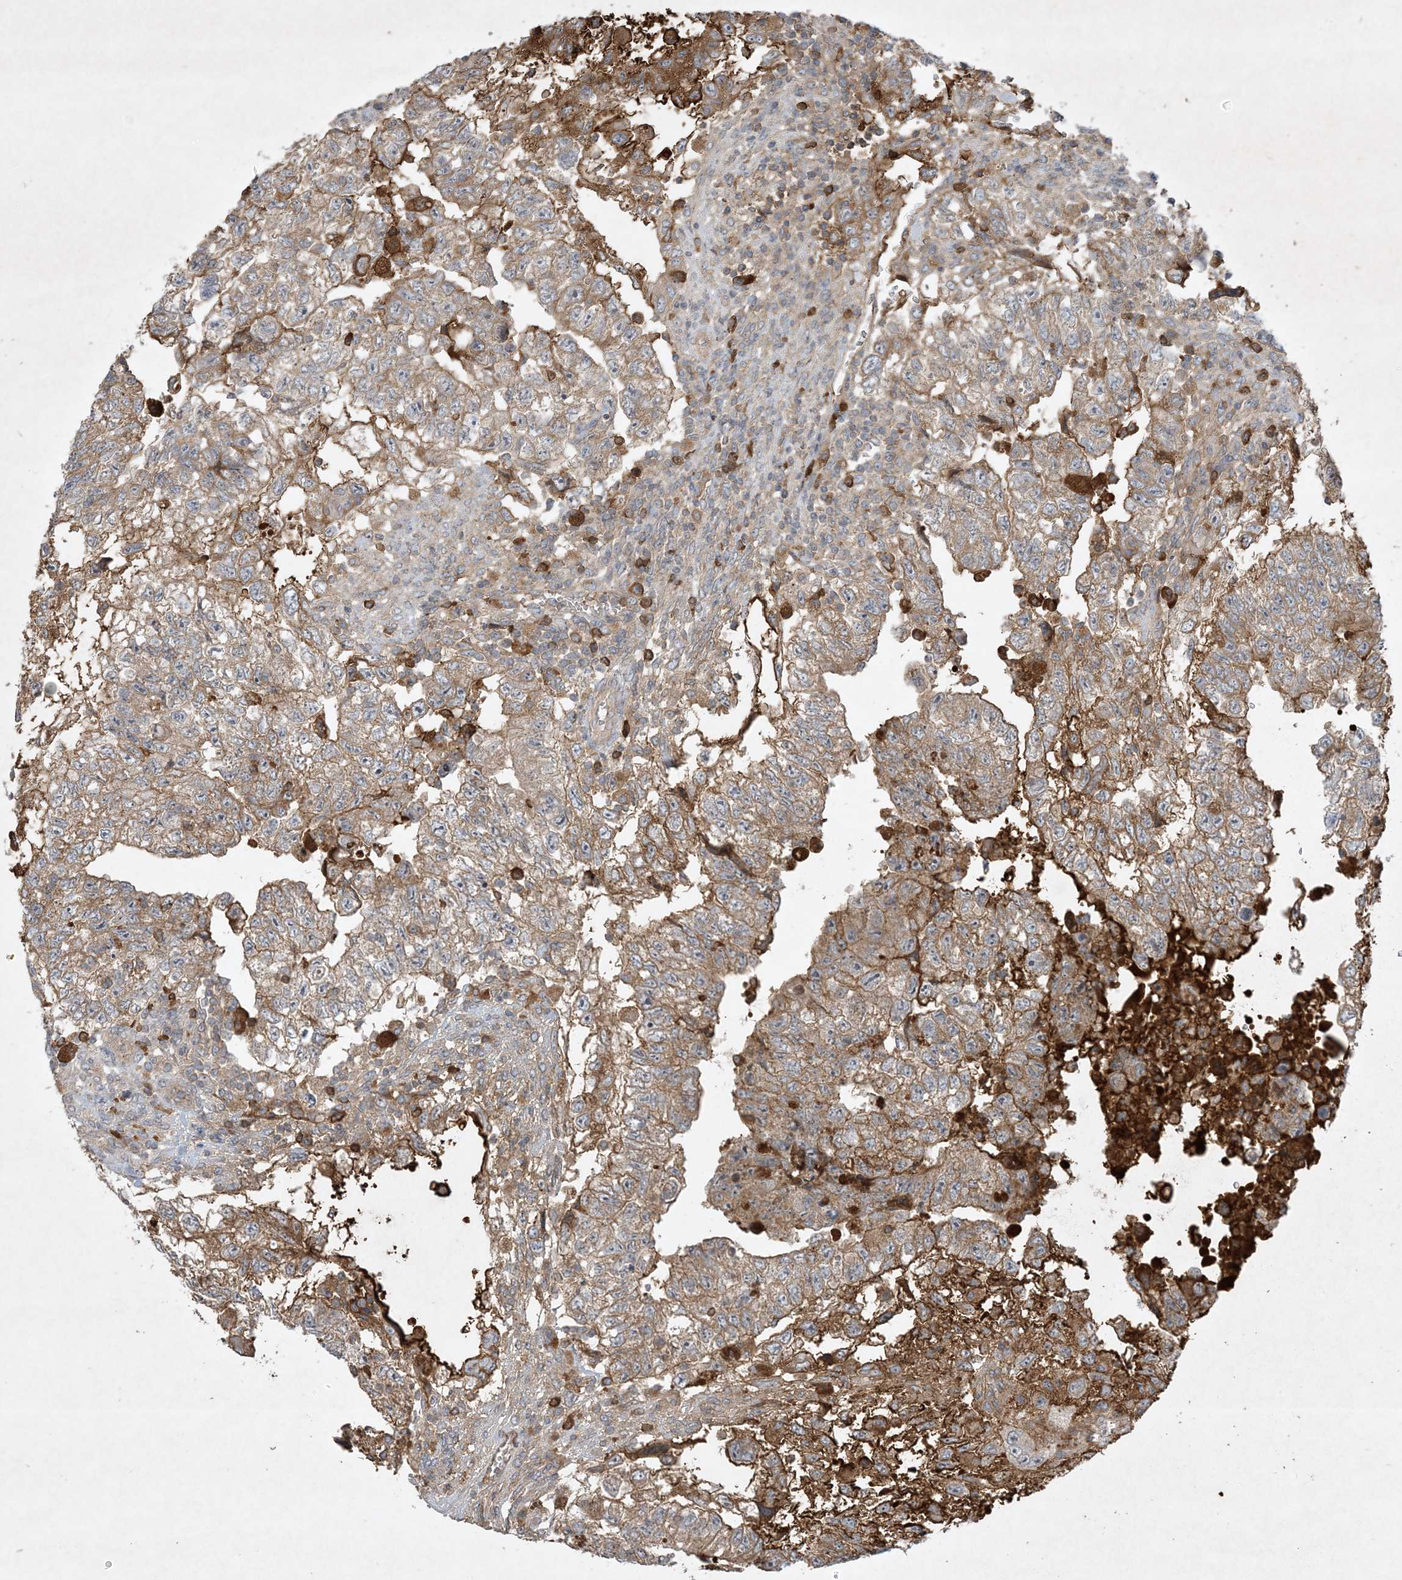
{"staining": {"intensity": "moderate", "quantity": ">75%", "location": "cytoplasmic/membranous"}, "tissue": "testis cancer", "cell_type": "Tumor cells", "image_type": "cancer", "snomed": [{"axis": "morphology", "description": "Carcinoma, Embryonal, NOS"}, {"axis": "topography", "description": "Testis"}], "caption": "This image shows testis cancer (embryonal carcinoma) stained with immunohistochemistry (IHC) to label a protein in brown. The cytoplasmic/membranous of tumor cells show moderate positivity for the protein. Nuclei are counter-stained blue.", "gene": "FETUB", "patient": {"sex": "male", "age": 36}}